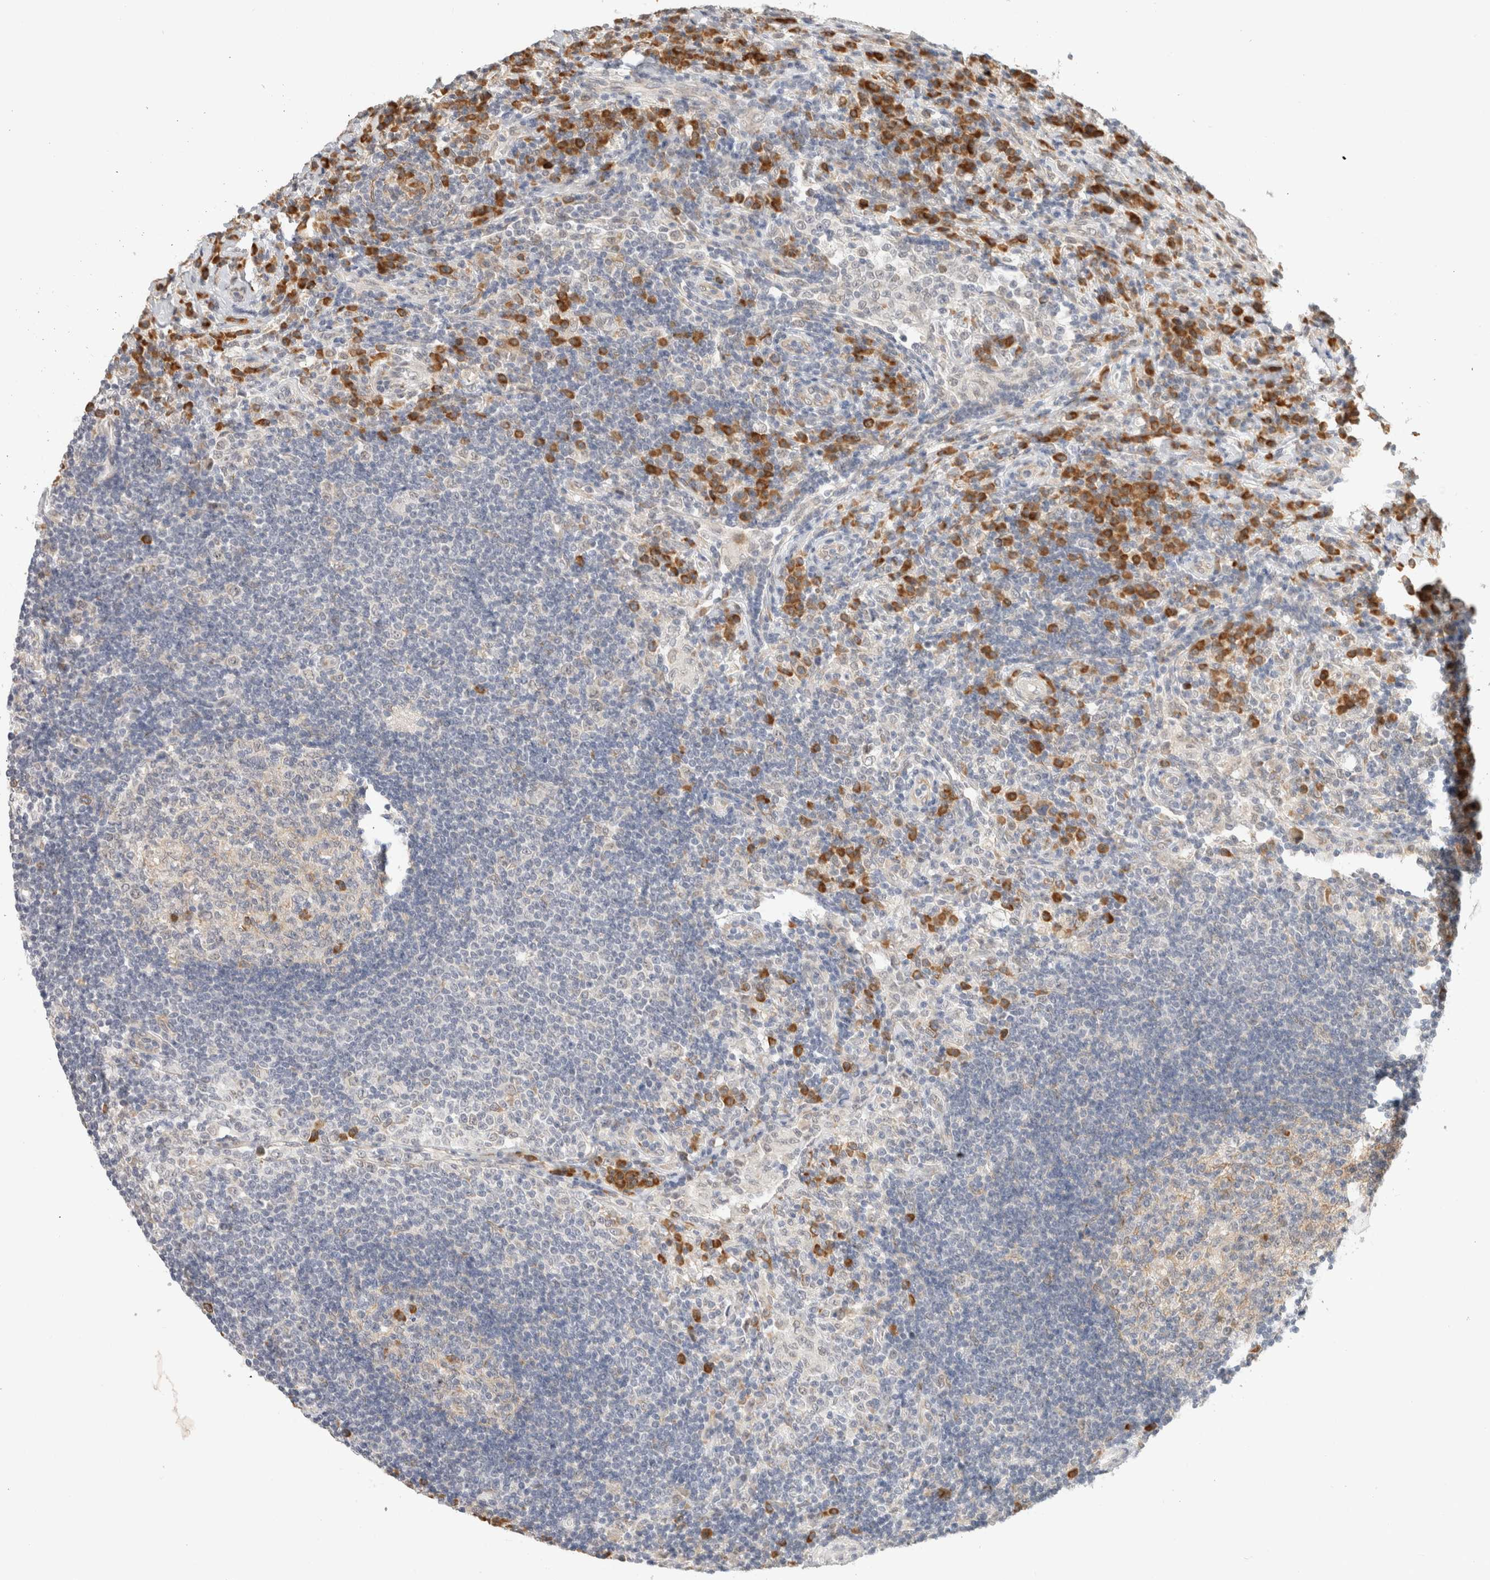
{"staining": {"intensity": "moderate", "quantity": "<25%", "location": "cytoplasmic/membranous"}, "tissue": "lymph node", "cell_type": "Germinal center cells", "image_type": "normal", "snomed": [{"axis": "morphology", "description": "Normal tissue, NOS"}, {"axis": "topography", "description": "Lymph node"}], "caption": "Unremarkable lymph node was stained to show a protein in brown. There is low levels of moderate cytoplasmic/membranous expression in approximately <25% of germinal center cells. (DAB = brown stain, brightfield microscopy at high magnification).", "gene": "HDLBP", "patient": {"sex": "female", "age": 53}}